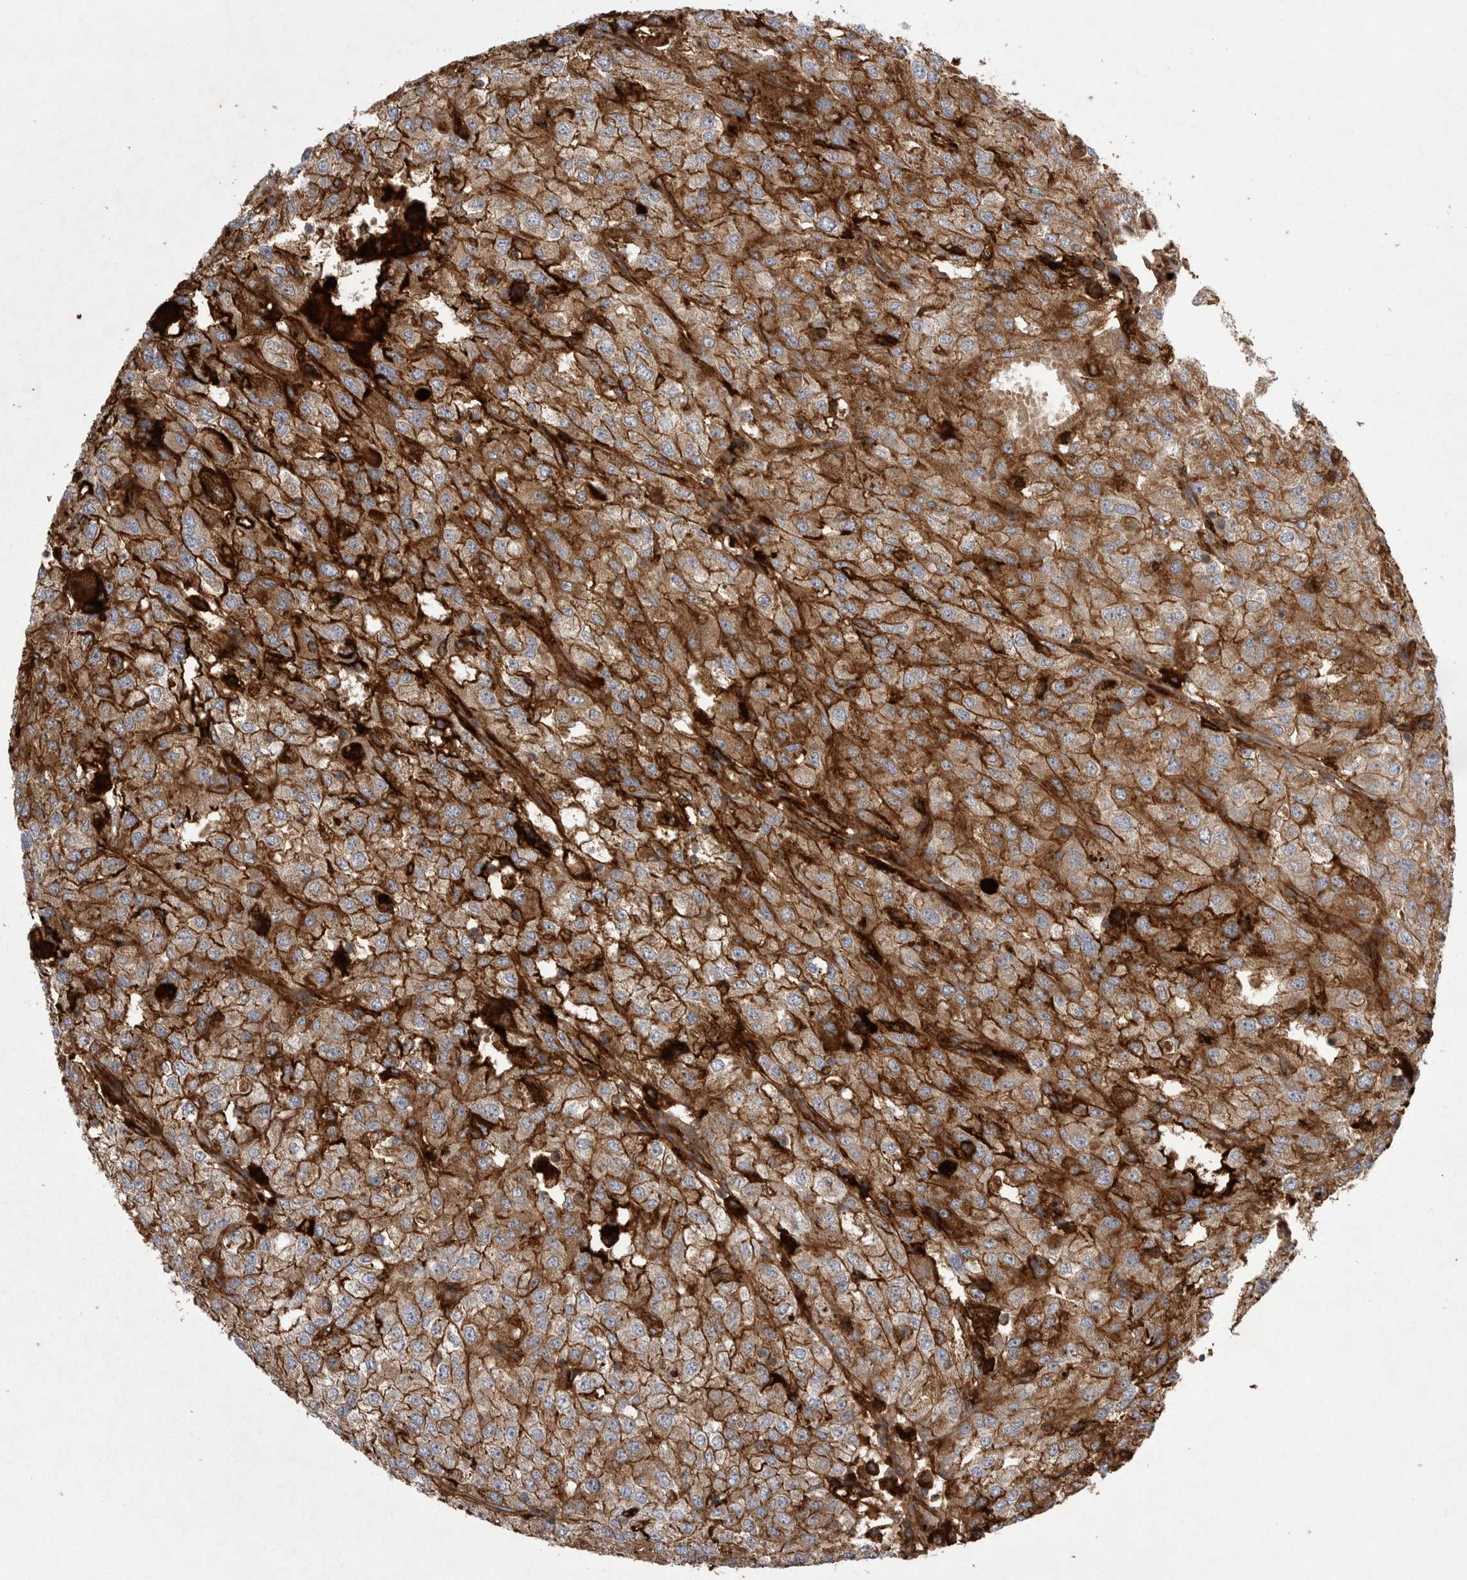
{"staining": {"intensity": "strong", "quantity": ">75%", "location": "cytoplasmic/membranous"}, "tissue": "renal cancer", "cell_type": "Tumor cells", "image_type": "cancer", "snomed": [{"axis": "morphology", "description": "Adenocarcinoma, NOS"}, {"axis": "topography", "description": "Kidney"}], "caption": "Human renal adenocarcinoma stained for a protein (brown) exhibits strong cytoplasmic/membranous positive positivity in approximately >75% of tumor cells.", "gene": "CRP", "patient": {"sex": "female", "age": 54}}